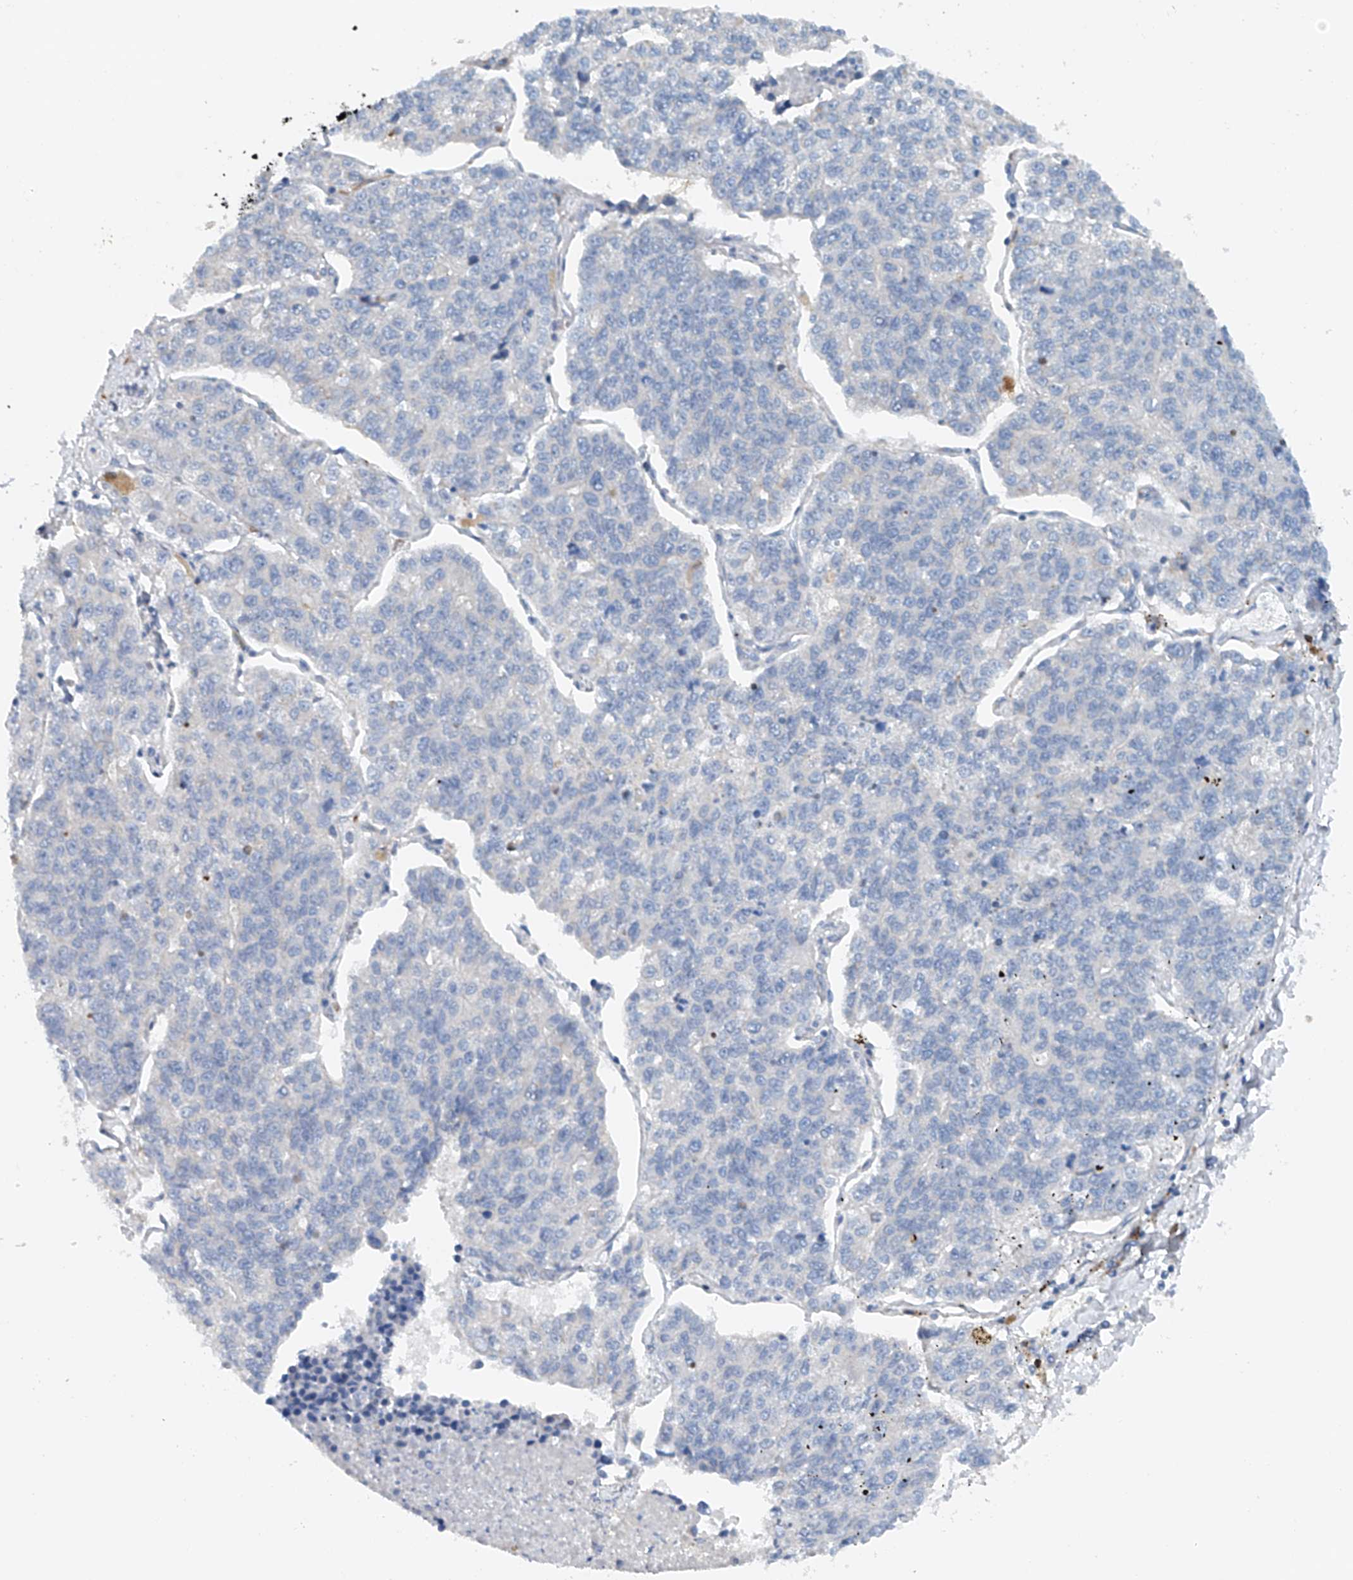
{"staining": {"intensity": "negative", "quantity": "none", "location": "none"}, "tissue": "lung cancer", "cell_type": "Tumor cells", "image_type": "cancer", "snomed": [{"axis": "morphology", "description": "Adenocarcinoma, NOS"}, {"axis": "topography", "description": "Lung"}], "caption": "Protein analysis of lung cancer (adenocarcinoma) exhibits no significant expression in tumor cells.", "gene": "CEP85L", "patient": {"sex": "male", "age": 49}}